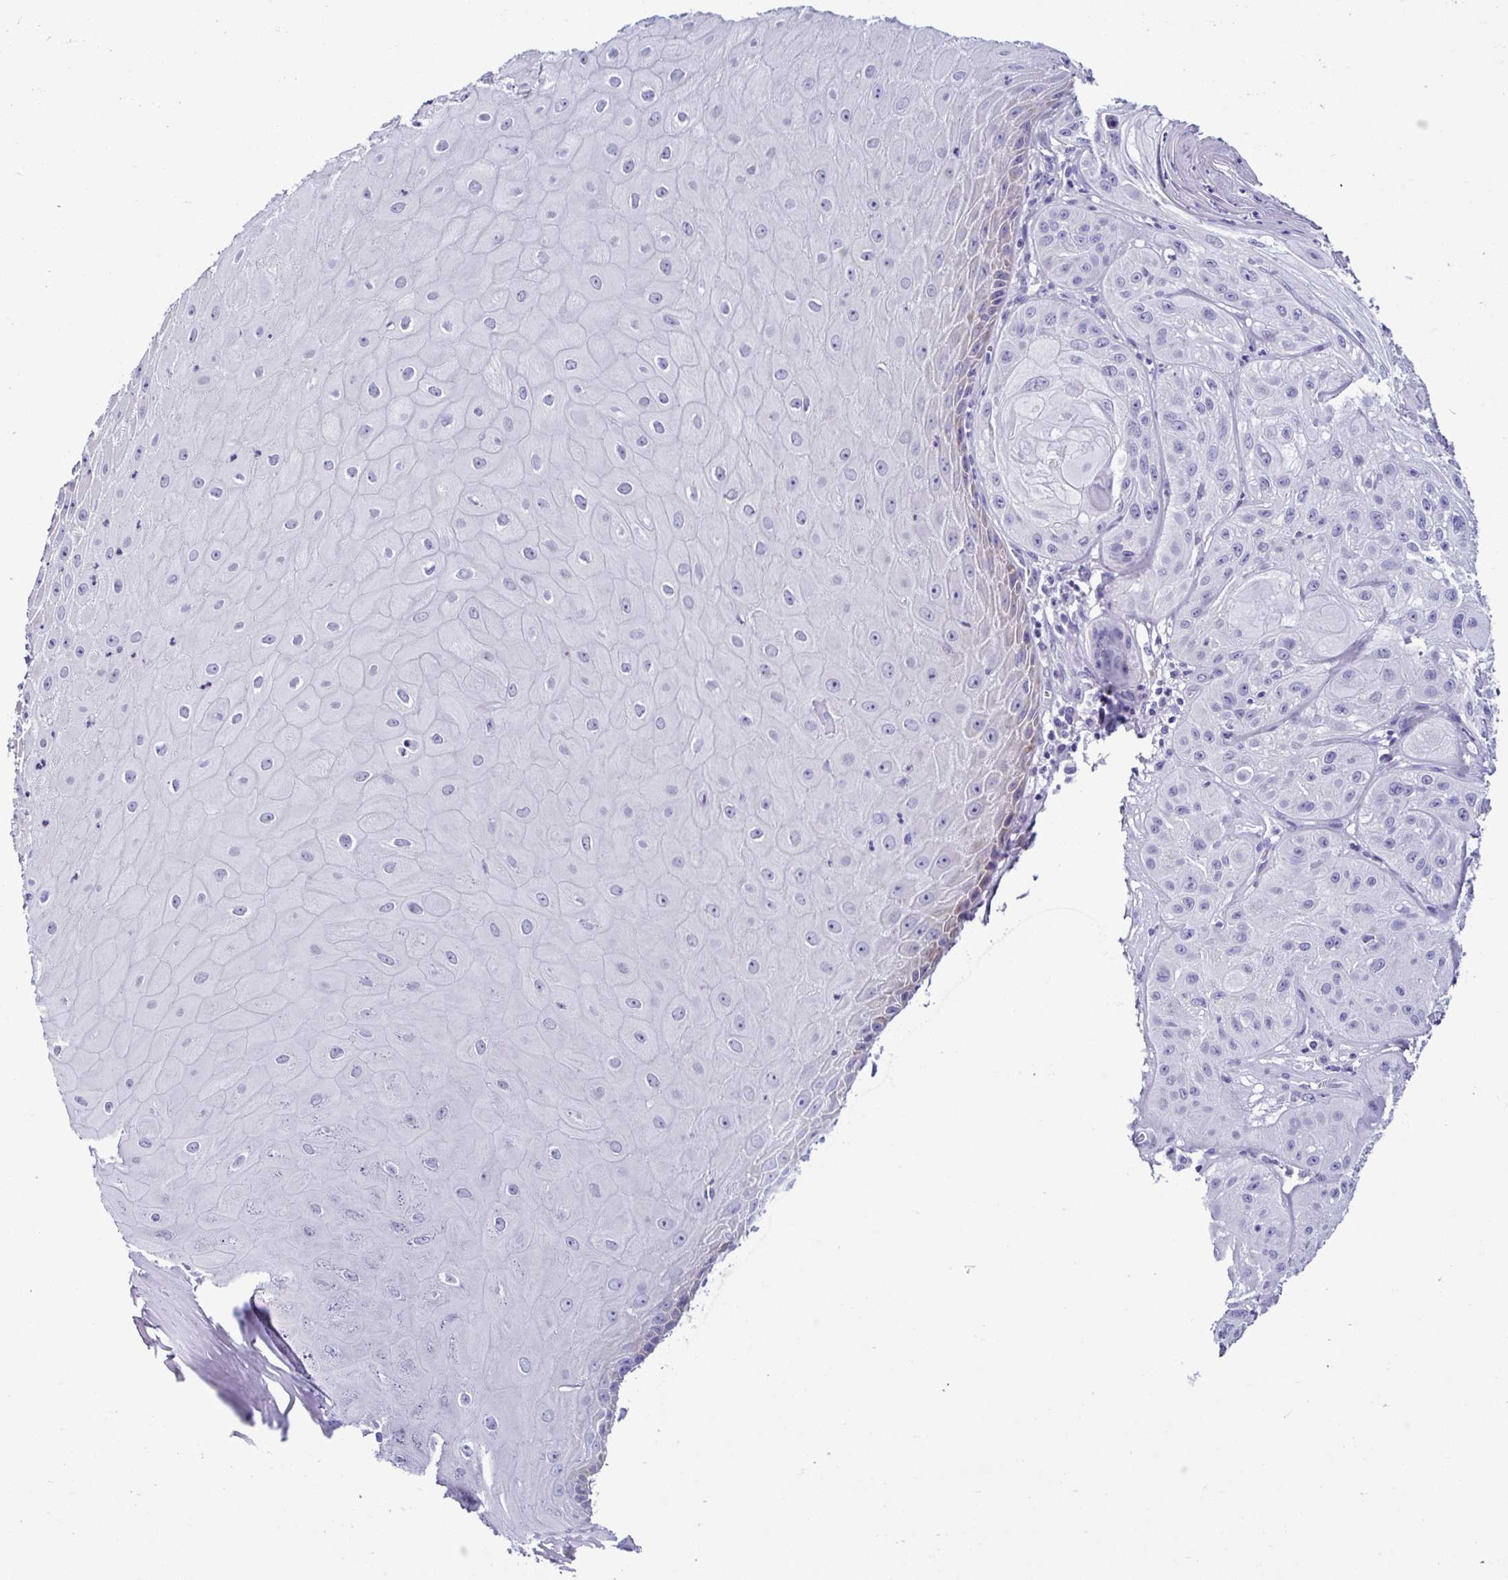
{"staining": {"intensity": "negative", "quantity": "none", "location": "none"}, "tissue": "skin cancer", "cell_type": "Tumor cells", "image_type": "cancer", "snomed": [{"axis": "morphology", "description": "Squamous cell carcinoma, NOS"}, {"axis": "topography", "description": "Skin"}], "caption": "Protein analysis of skin cancer exhibits no significant expression in tumor cells. (Brightfield microscopy of DAB (3,3'-diaminobenzidine) IHC at high magnification).", "gene": "SRL", "patient": {"sex": "male", "age": 85}}